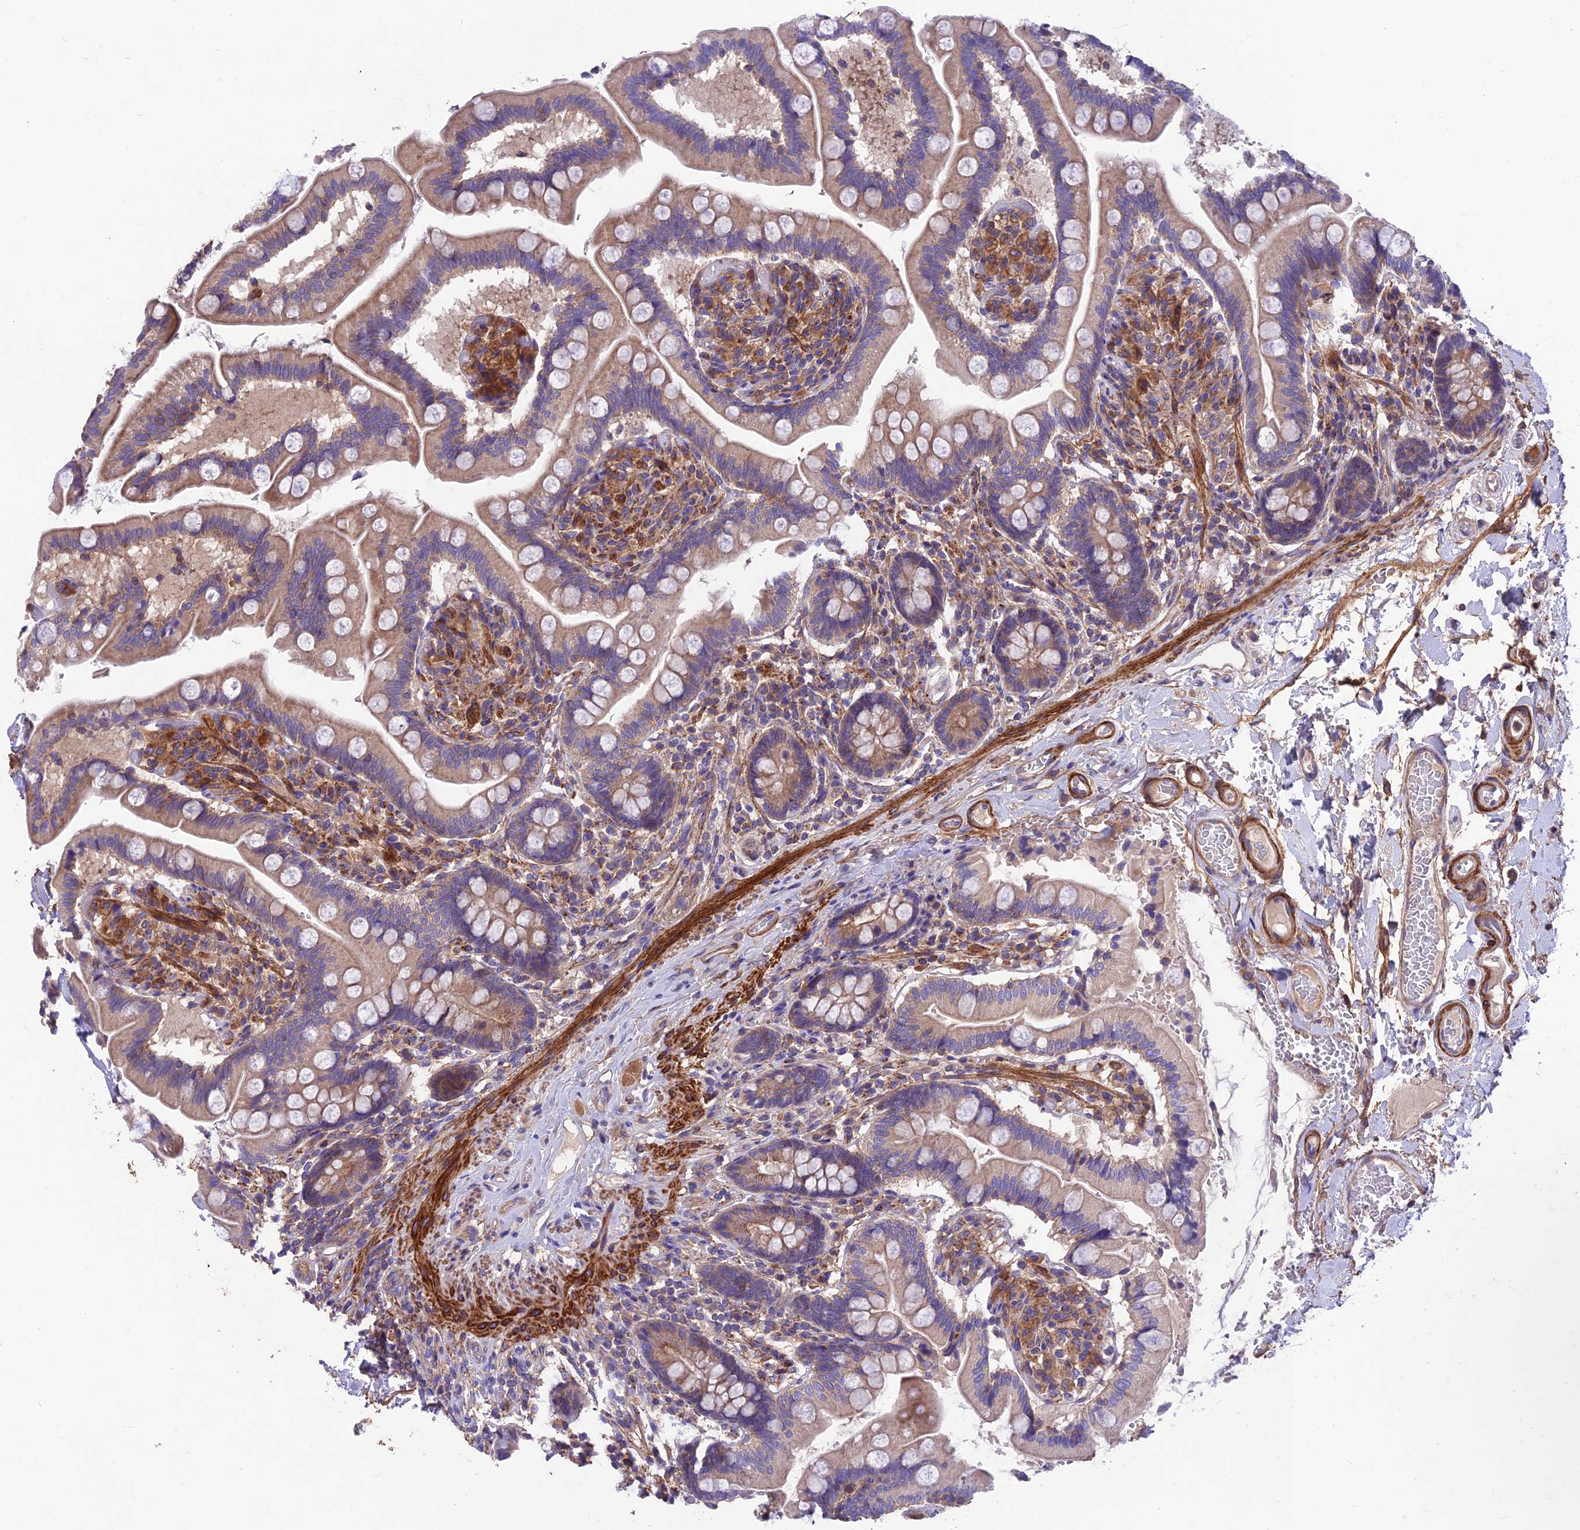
{"staining": {"intensity": "moderate", "quantity": ">75%", "location": "cytoplasmic/membranous"}, "tissue": "small intestine", "cell_type": "Glandular cells", "image_type": "normal", "snomed": [{"axis": "morphology", "description": "Normal tissue, NOS"}, {"axis": "topography", "description": "Small intestine"}], "caption": "Approximately >75% of glandular cells in unremarkable human small intestine display moderate cytoplasmic/membranous protein staining as visualized by brown immunohistochemical staining.", "gene": "VPS16", "patient": {"sex": "female", "age": 64}}